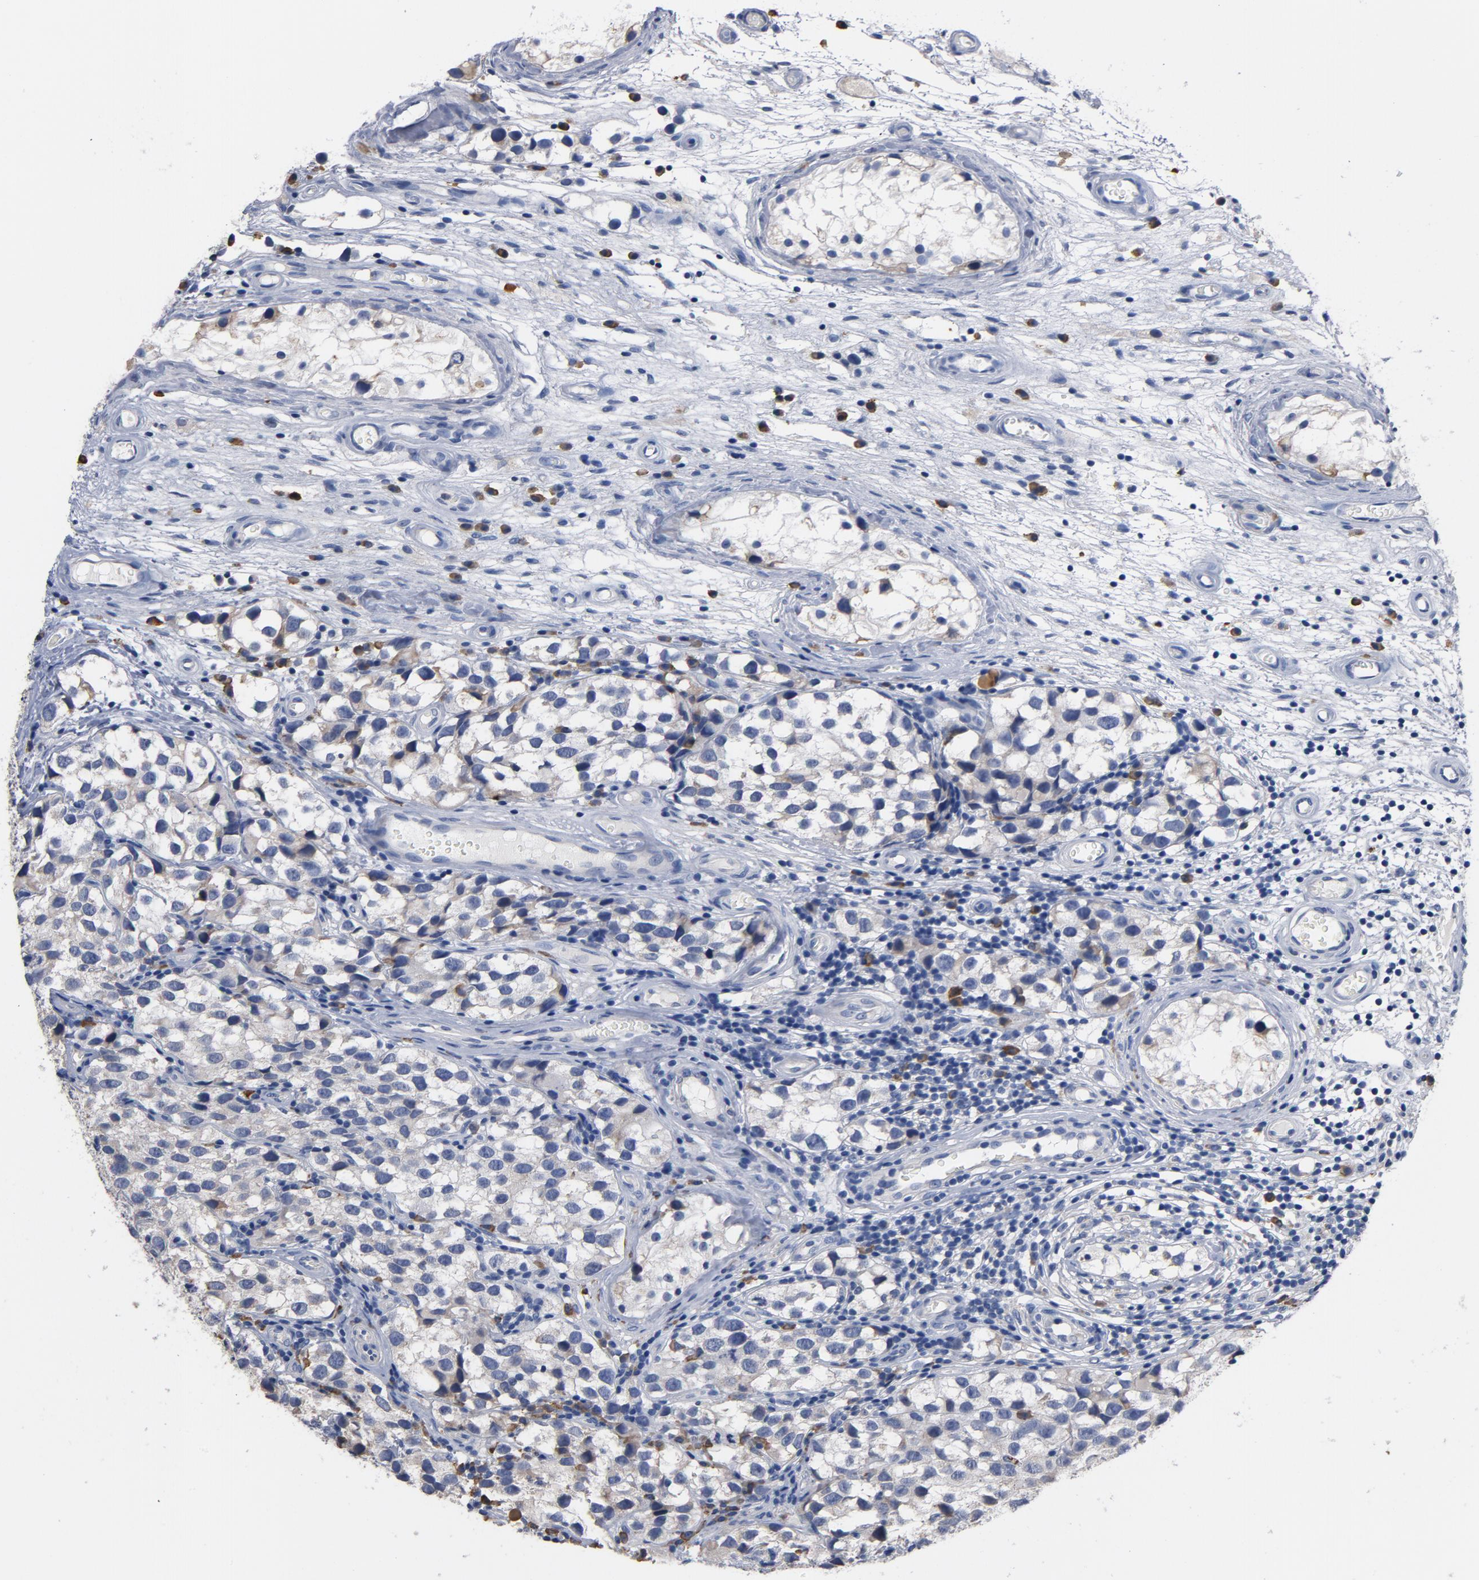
{"staining": {"intensity": "weak", "quantity": "<25%", "location": "cytoplasmic/membranous"}, "tissue": "testis cancer", "cell_type": "Tumor cells", "image_type": "cancer", "snomed": [{"axis": "morphology", "description": "Seminoma, NOS"}, {"axis": "topography", "description": "Testis"}], "caption": "IHC of testis seminoma displays no staining in tumor cells.", "gene": "TLR4", "patient": {"sex": "male", "age": 39}}